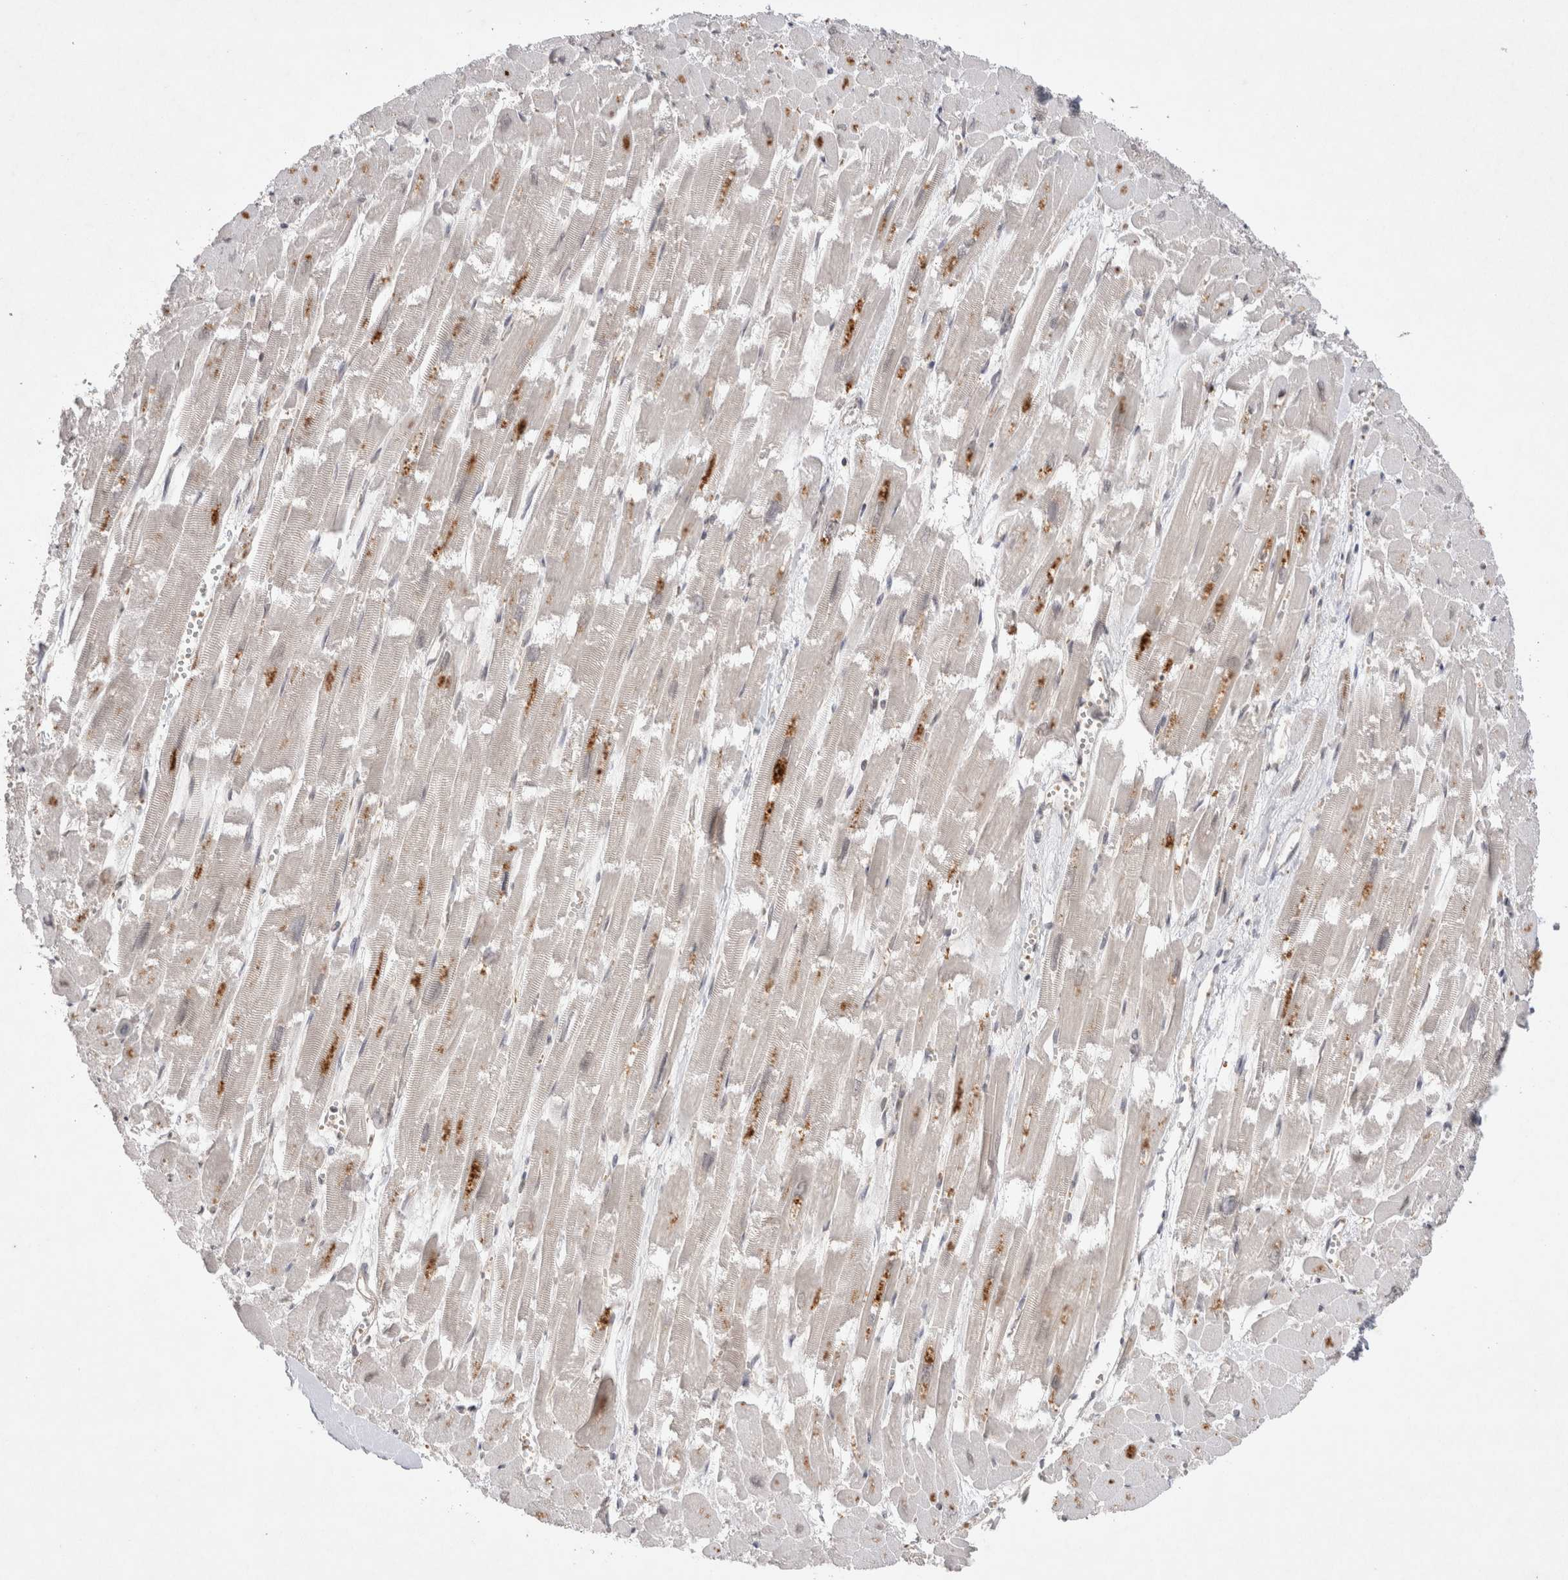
{"staining": {"intensity": "moderate", "quantity": "<25%", "location": "cytoplasmic/membranous"}, "tissue": "heart muscle", "cell_type": "Cardiomyocytes", "image_type": "normal", "snomed": [{"axis": "morphology", "description": "Normal tissue, NOS"}, {"axis": "topography", "description": "Heart"}], "caption": "Immunohistochemical staining of unremarkable heart muscle displays low levels of moderate cytoplasmic/membranous expression in about <25% of cardiomyocytes.", "gene": "EIF3E", "patient": {"sex": "male", "age": 54}}